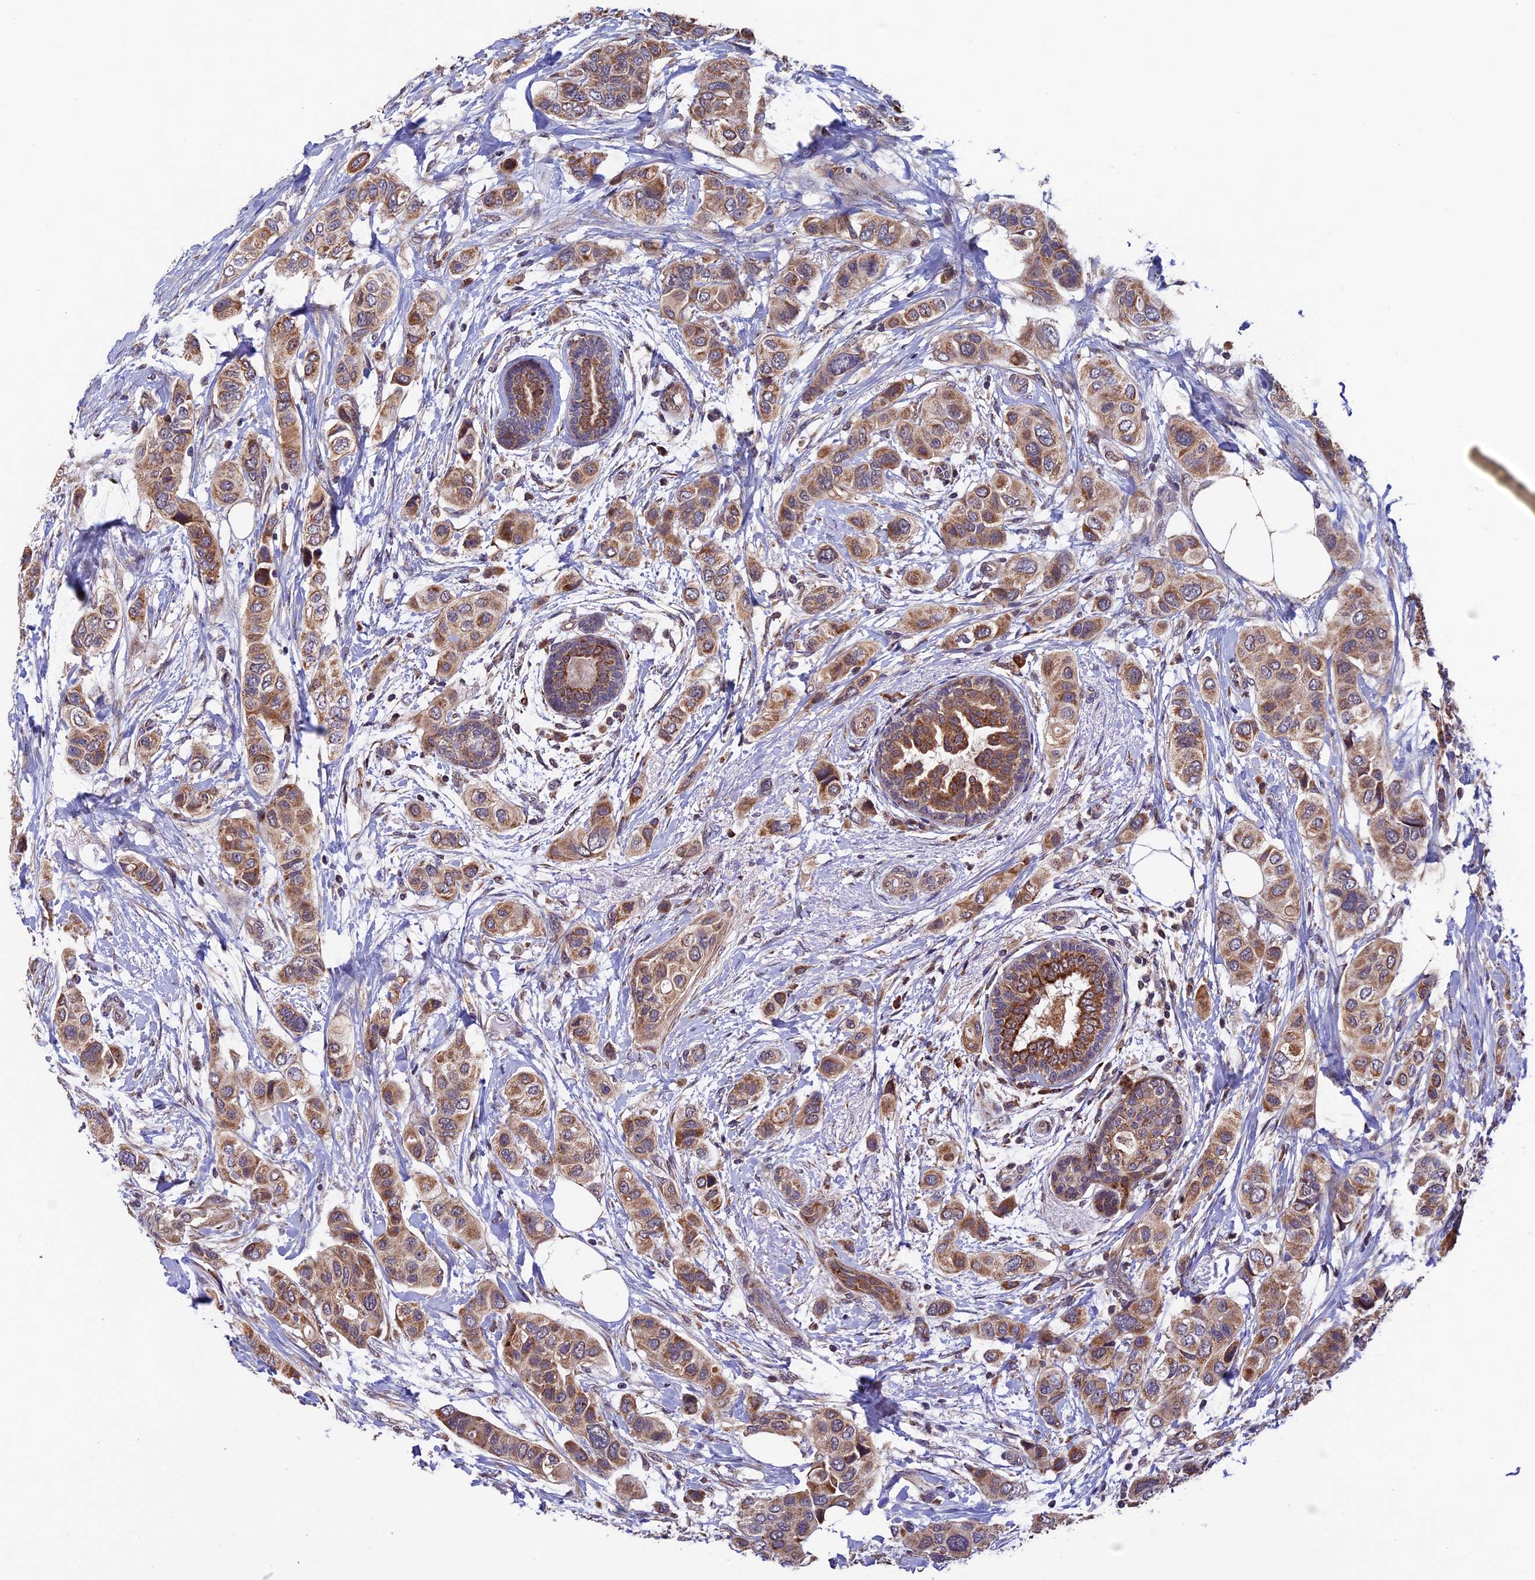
{"staining": {"intensity": "moderate", "quantity": ">75%", "location": "cytoplasmic/membranous"}, "tissue": "breast cancer", "cell_type": "Tumor cells", "image_type": "cancer", "snomed": [{"axis": "morphology", "description": "Lobular carcinoma"}, {"axis": "topography", "description": "Breast"}], "caption": "Immunohistochemistry (IHC) micrograph of human breast cancer (lobular carcinoma) stained for a protein (brown), which demonstrates medium levels of moderate cytoplasmic/membranous staining in about >75% of tumor cells.", "gene": "RNF17", "patient": {"sex": "female", "age": 51}}